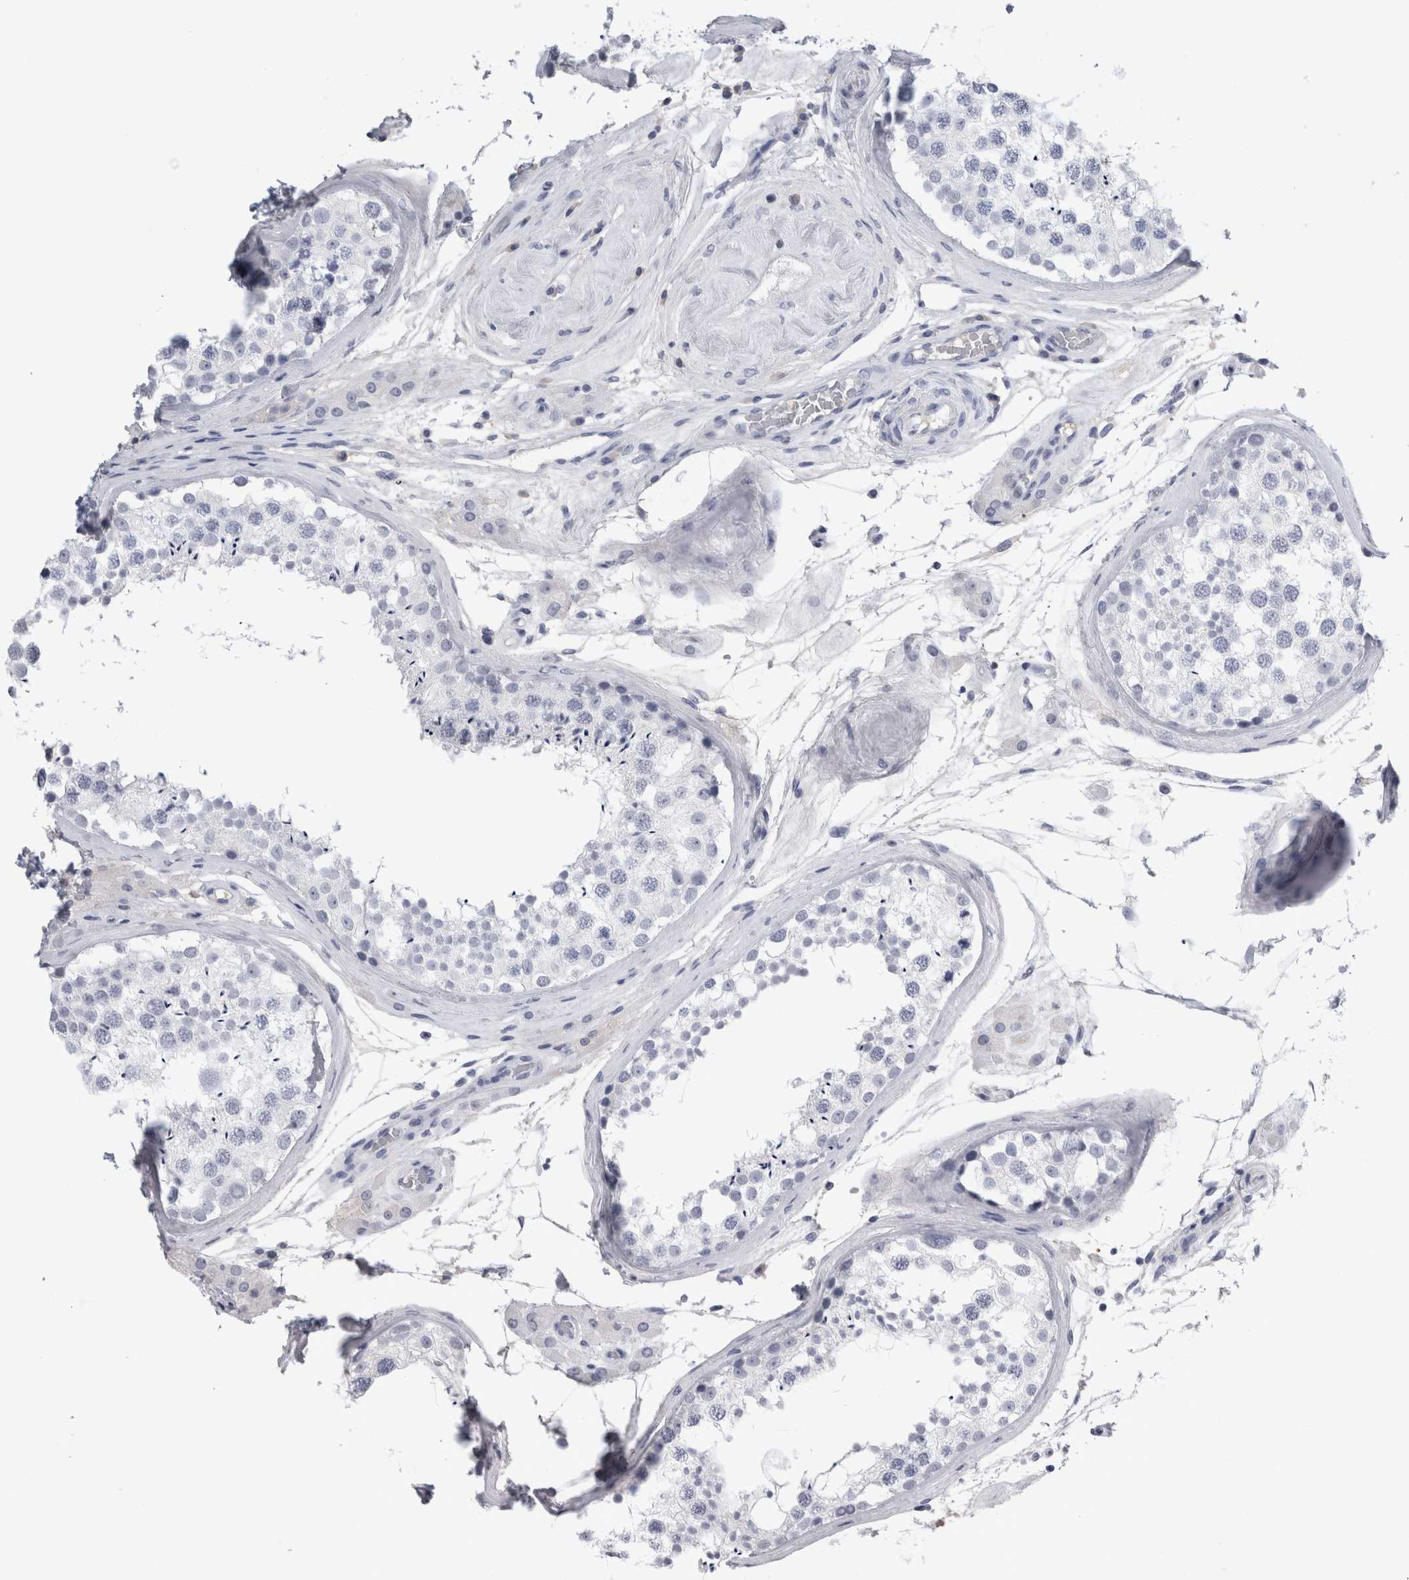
{"staining": {"intensity": "negative", "quantity": "none", "location": "none"}, "tissue": "testis", "cell_type": "Cells in seminiferous ducts", "image_type": "normal", "snomed": [{"axis": "morphology", "description": "Normal tissue, NOS"}, {"axis": "topography", "description": "Testis"}], "caption": "Immunohistochemistry (IHC) photomicrograph of normal testis: human testis stained with DAB (3,3'-diaminobenzidine) demonstrates no significant protein staining in cells in seminiferous ducts.", "gene": "S100A12", "patient": {"sex": "male", "age": 46}}